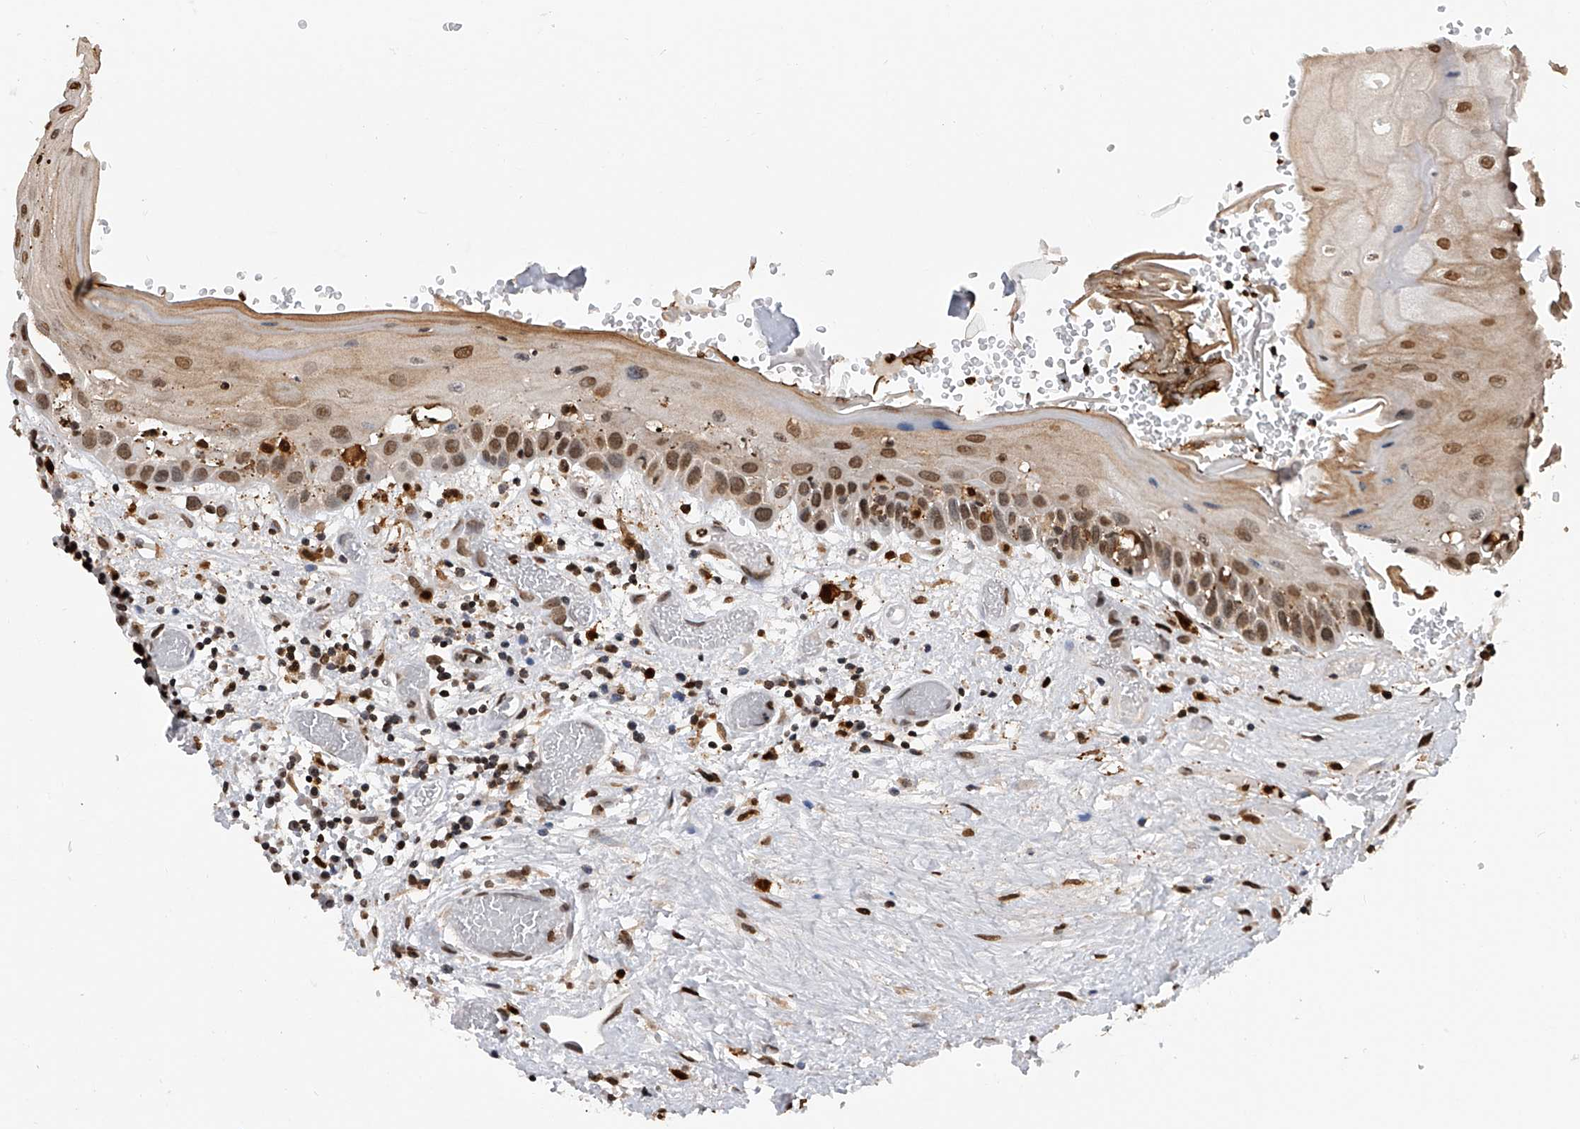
{"staining": {"intensity": "moderate", "quantity": "25%-75%", "location": "nuclear"}, "tissue": "oral mucosa", "cell_type": "Squamous epithelial cells", "image_type": "normal", "snomed": [{"axis": "morphology", "description": "Normal tissue, NOS"}, {"axis": "topography", "description": "Oral tissue"}], "caption": "Immunohistochemistry image of unremarkable oral mucosa: human oral mucosa stained using IHC shows medium levels of moderate protein expression localized specifically in the nuclear of squamous epithelial cells, appearing as a nuclear brown color.", "gene": "CFAP410", "patient": {"sex": "female", "age": 76}}